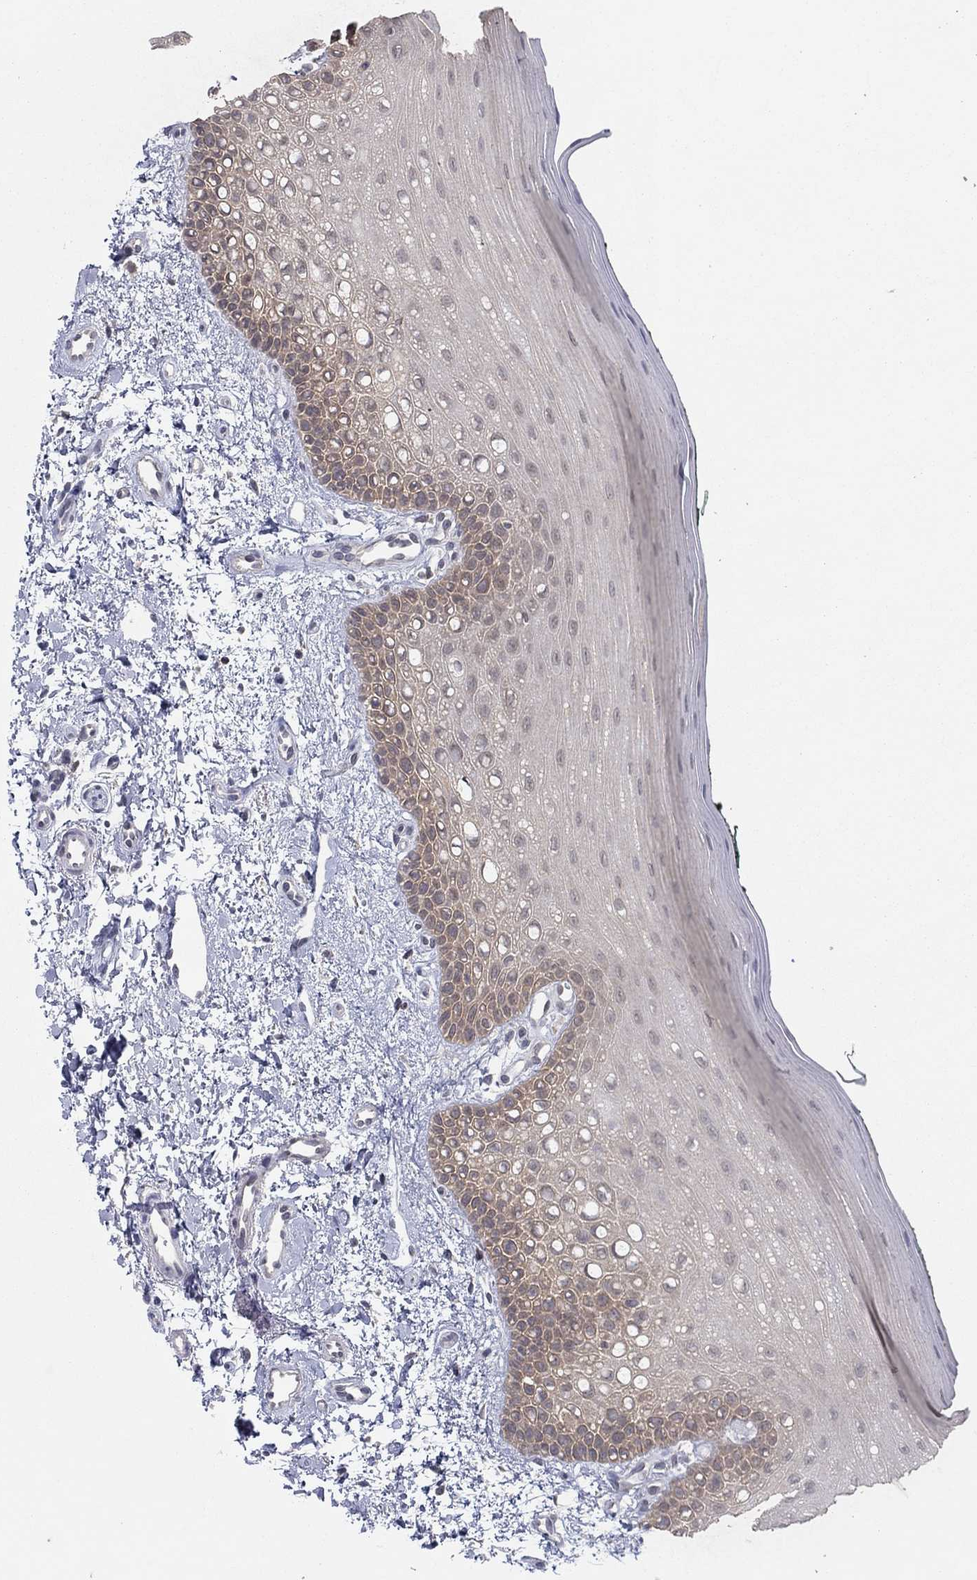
{"staining": {"intensity": "weak", "quantity": "25%-75%", "location": "cytoplasmic/membranous"}, "tissue": "oral mucosa", "cell_type": "Squamous epithelial cells", "image_type": "normal", "snomed": [{"axis": "morphology", "description": "Normal tissue, NOS"}, {"axis": "topography", "description": "Oral tissue"}], "caption": "Weak cytoplasmic/membranous positivity is appreciated in about 25%-75% of squamous epithelial cells in unremarkable oral mucosa.", "gene": "SLC22A2", "patient": {"sex": "female", "age": 78}}